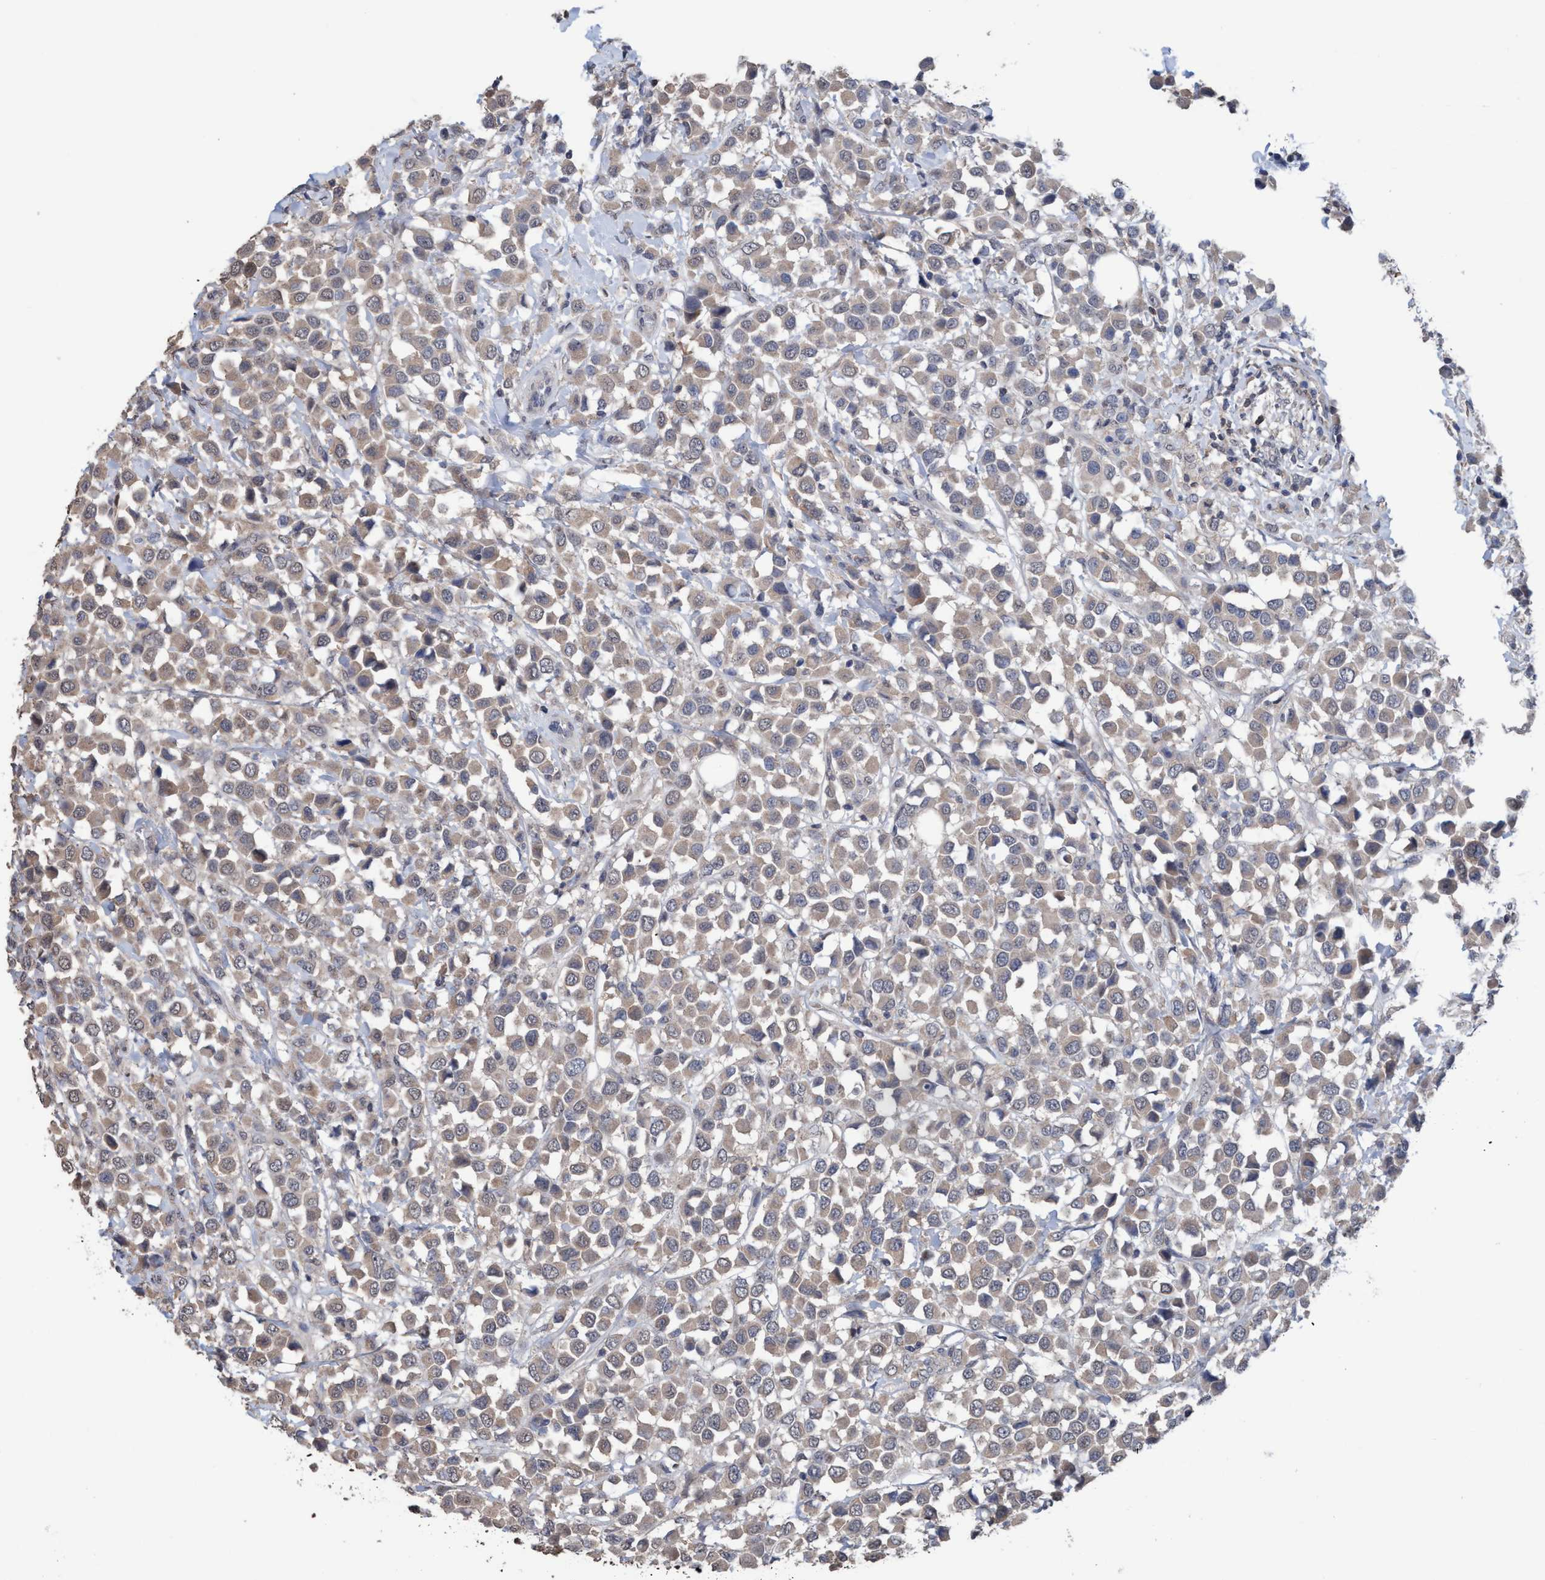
{"staining": {"intensity": "weak", "quantity": "<25%", "location": "cytoplasmic/membranous"}, "tissue": "breast cancer", "cell_type": "Tumor cells", "image_type": "cancer", "snomed": [{"axis": "morphology", "description": "Duct carcinoma"}, {"axis": "topography", "description": "Breast"}], "caption": "Protein analysis of breast cancer exhibits no significant staining in tumor cells.", "gene": "GLOD4", "patient": {"sex": "female", "age": 61}}